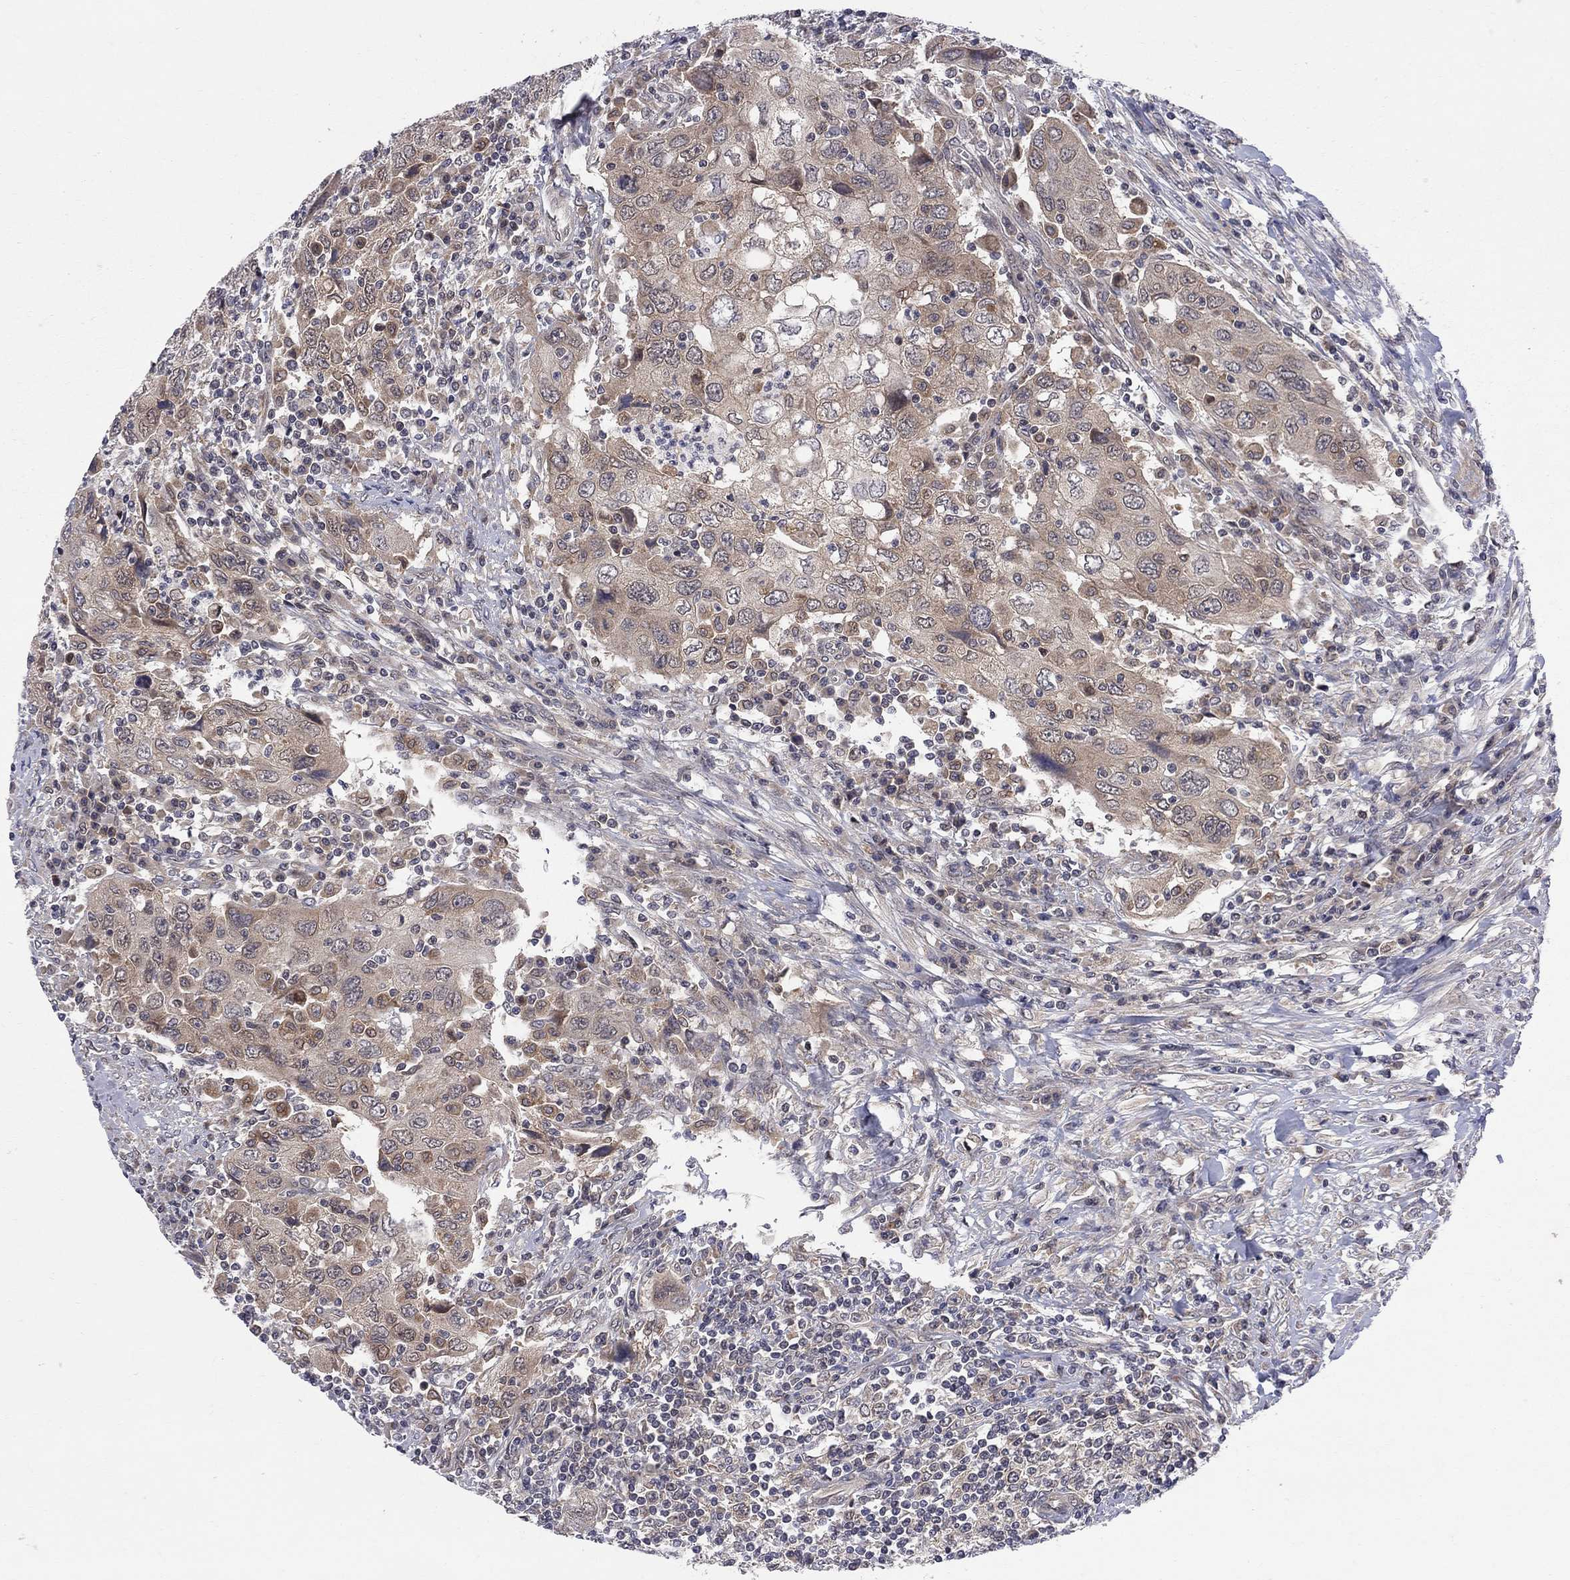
{"staining": {"intensity": "weak", "quantity": ">75%", "location": "cytoplasmic/membranous"}, "tissue": "urothelial cancer", "cell_type": "Tumor cells", "image_type": "cancer", "snomed": [{"axis": "morphology", "description": "Urothelial carcinoma, High grade"}, {"axis": "topography", "description": "Urinary bladder"}], "caption": "Urothelial cancer was stained to show a protein in brown. There is low levels of weak cytoplasmic/membranous staining in approximately >75% of tumor cells. The protein of interest is stained brown, and the nuclei are stained in blue (DAB (3,3'-diaminobenzidine) IHC with brightfield microscopy, high magnification).", "gene": "CNOT11", "patient": {"sex": "male", "age": 76}}